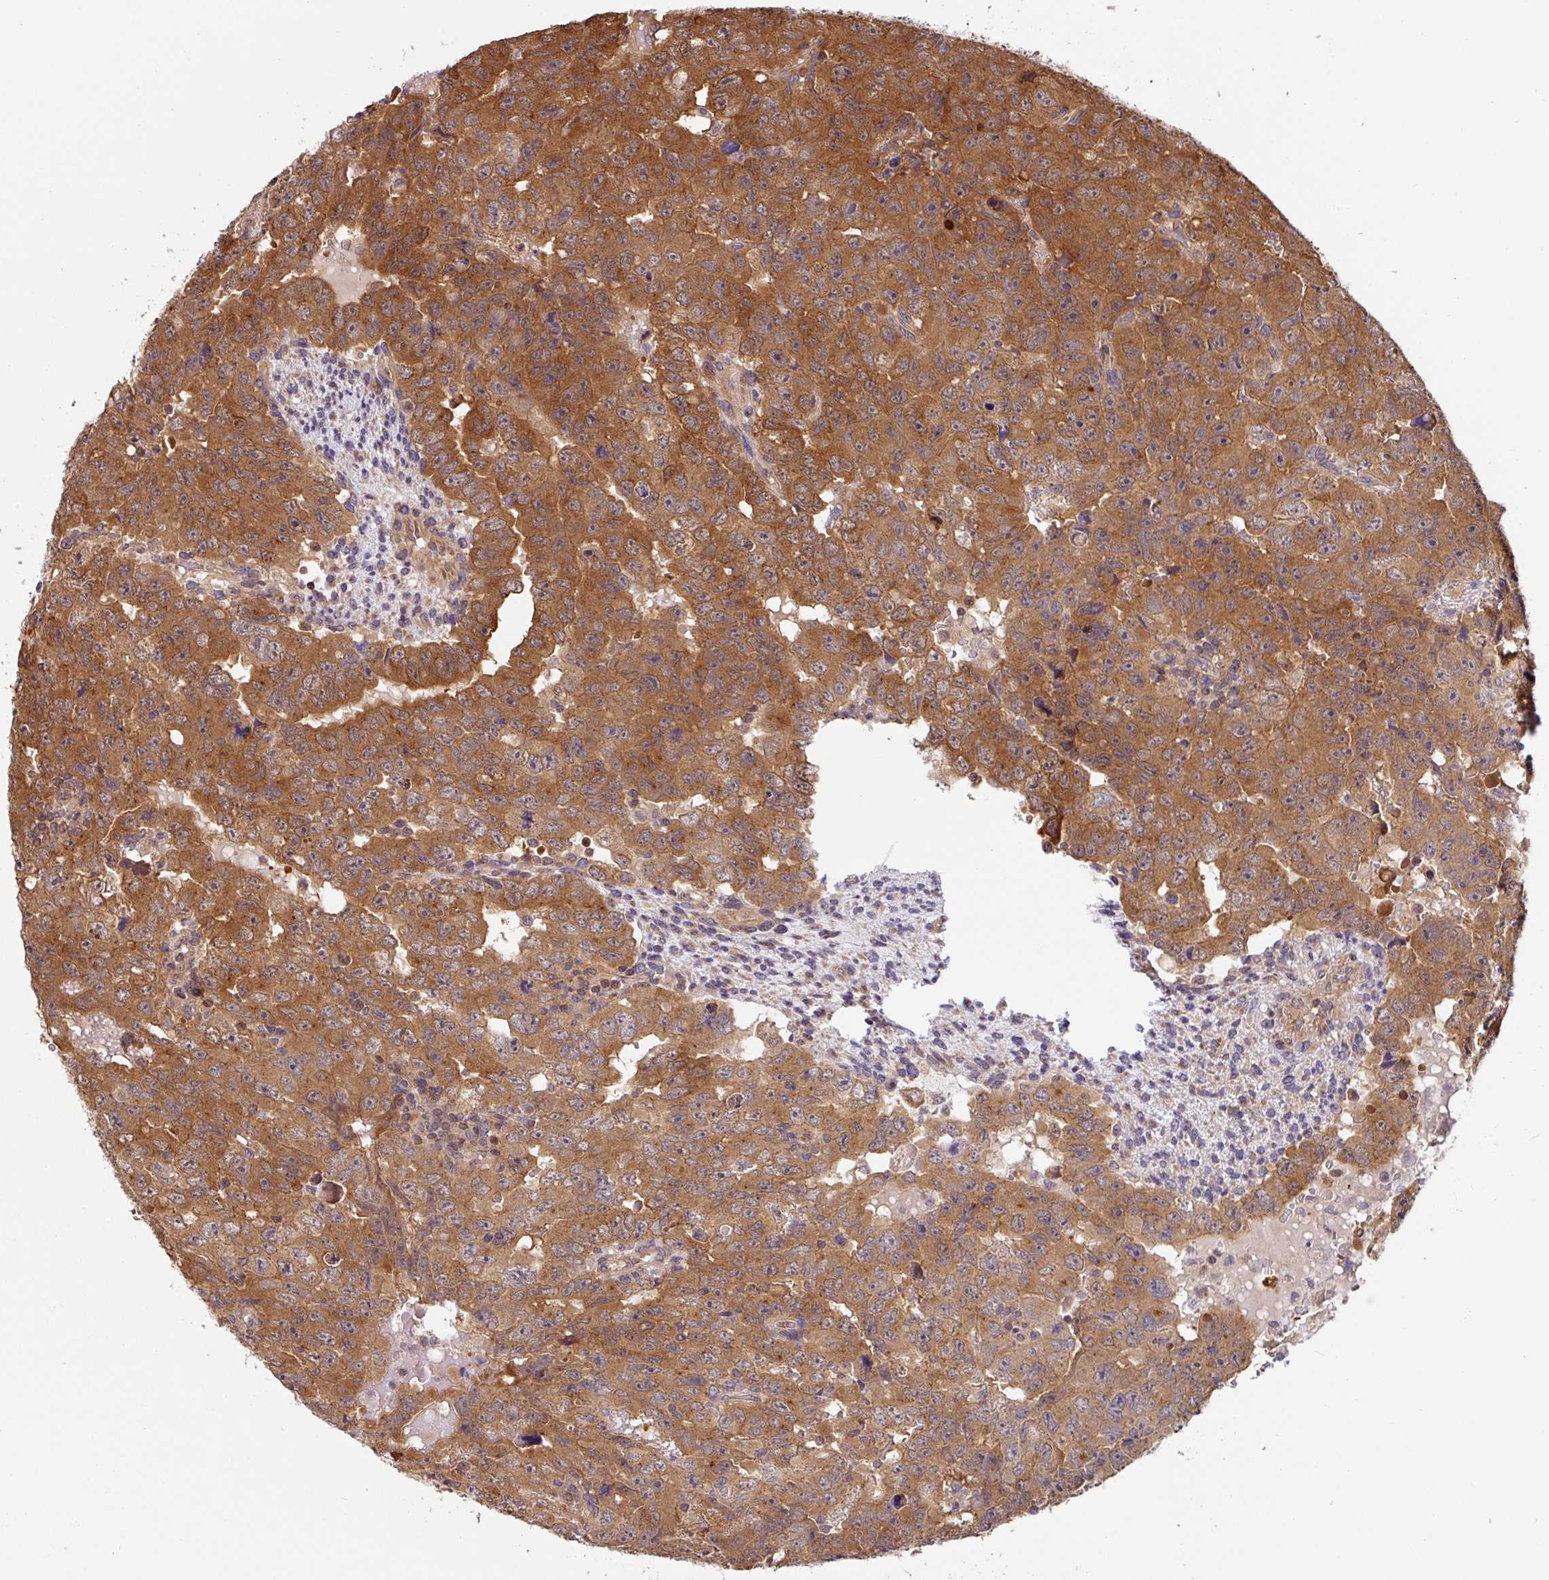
{"staining": {"intensity": "moderate", "quantity": ">75%", "location": "cytoplasmic/membranous"}, "tissue": "testis cancer", "cell_type": "Tumor cells", "image_type": "cancer", "snomed": [{"axis": "morphology", "description": "Carcinoma, Embryonal, NOS"}, {"axis": "topography", "description": "Testis"}], "caption": "An image of human testis cancer stained for a protein displays moderate cytoplasmic/membranous brown staining in tumor cells.", "gene": "SHB", "patient": {"sex": "male", "age": 24}}